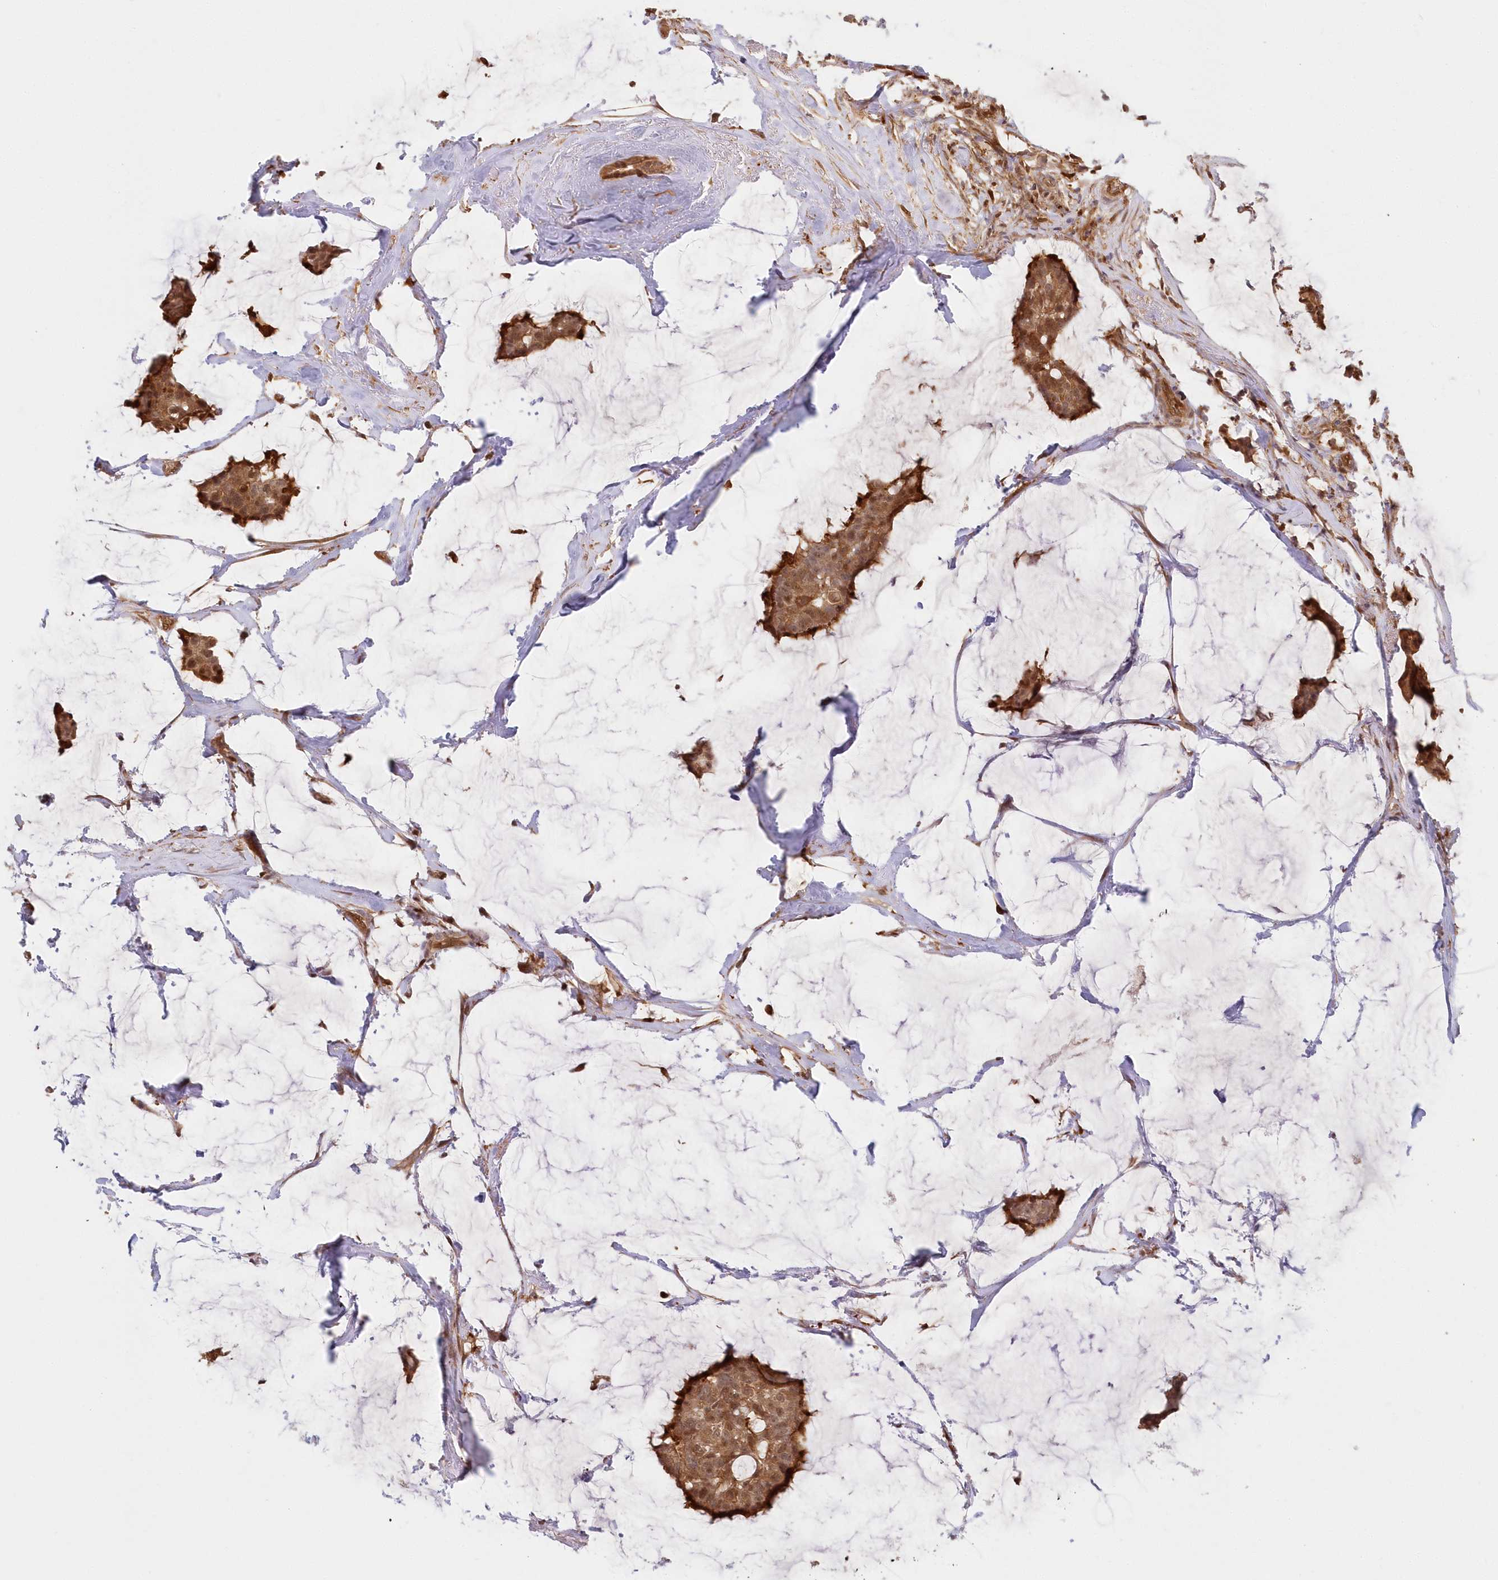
{"staining": {"intensity": "moderate", "quantity": ">75%", "location": "cytoplasmic/membranous,nuclear"}, "tissue": "breast cancer", "cell_type": "Tumor cells", "image_type": "cancer", "snomed": [{"axis": "morphology", "description": "Duct carcinoma"}, {"axis": "topography", "description": "Breast"}], "caption": "IHC micrograph of neoplastic tissue: human breast cancer (intraductal carcinoma) stained using immunohistochemistry displays medium levels of moderate protein expression localized specifically in the cytoplasmic/membranous and nuclear of tumor cells, appearing as a cytoplasmic/membranous and nuclear brown color.", "gene": "GBE1", "patient": {"sex": "female", "age": 93}}